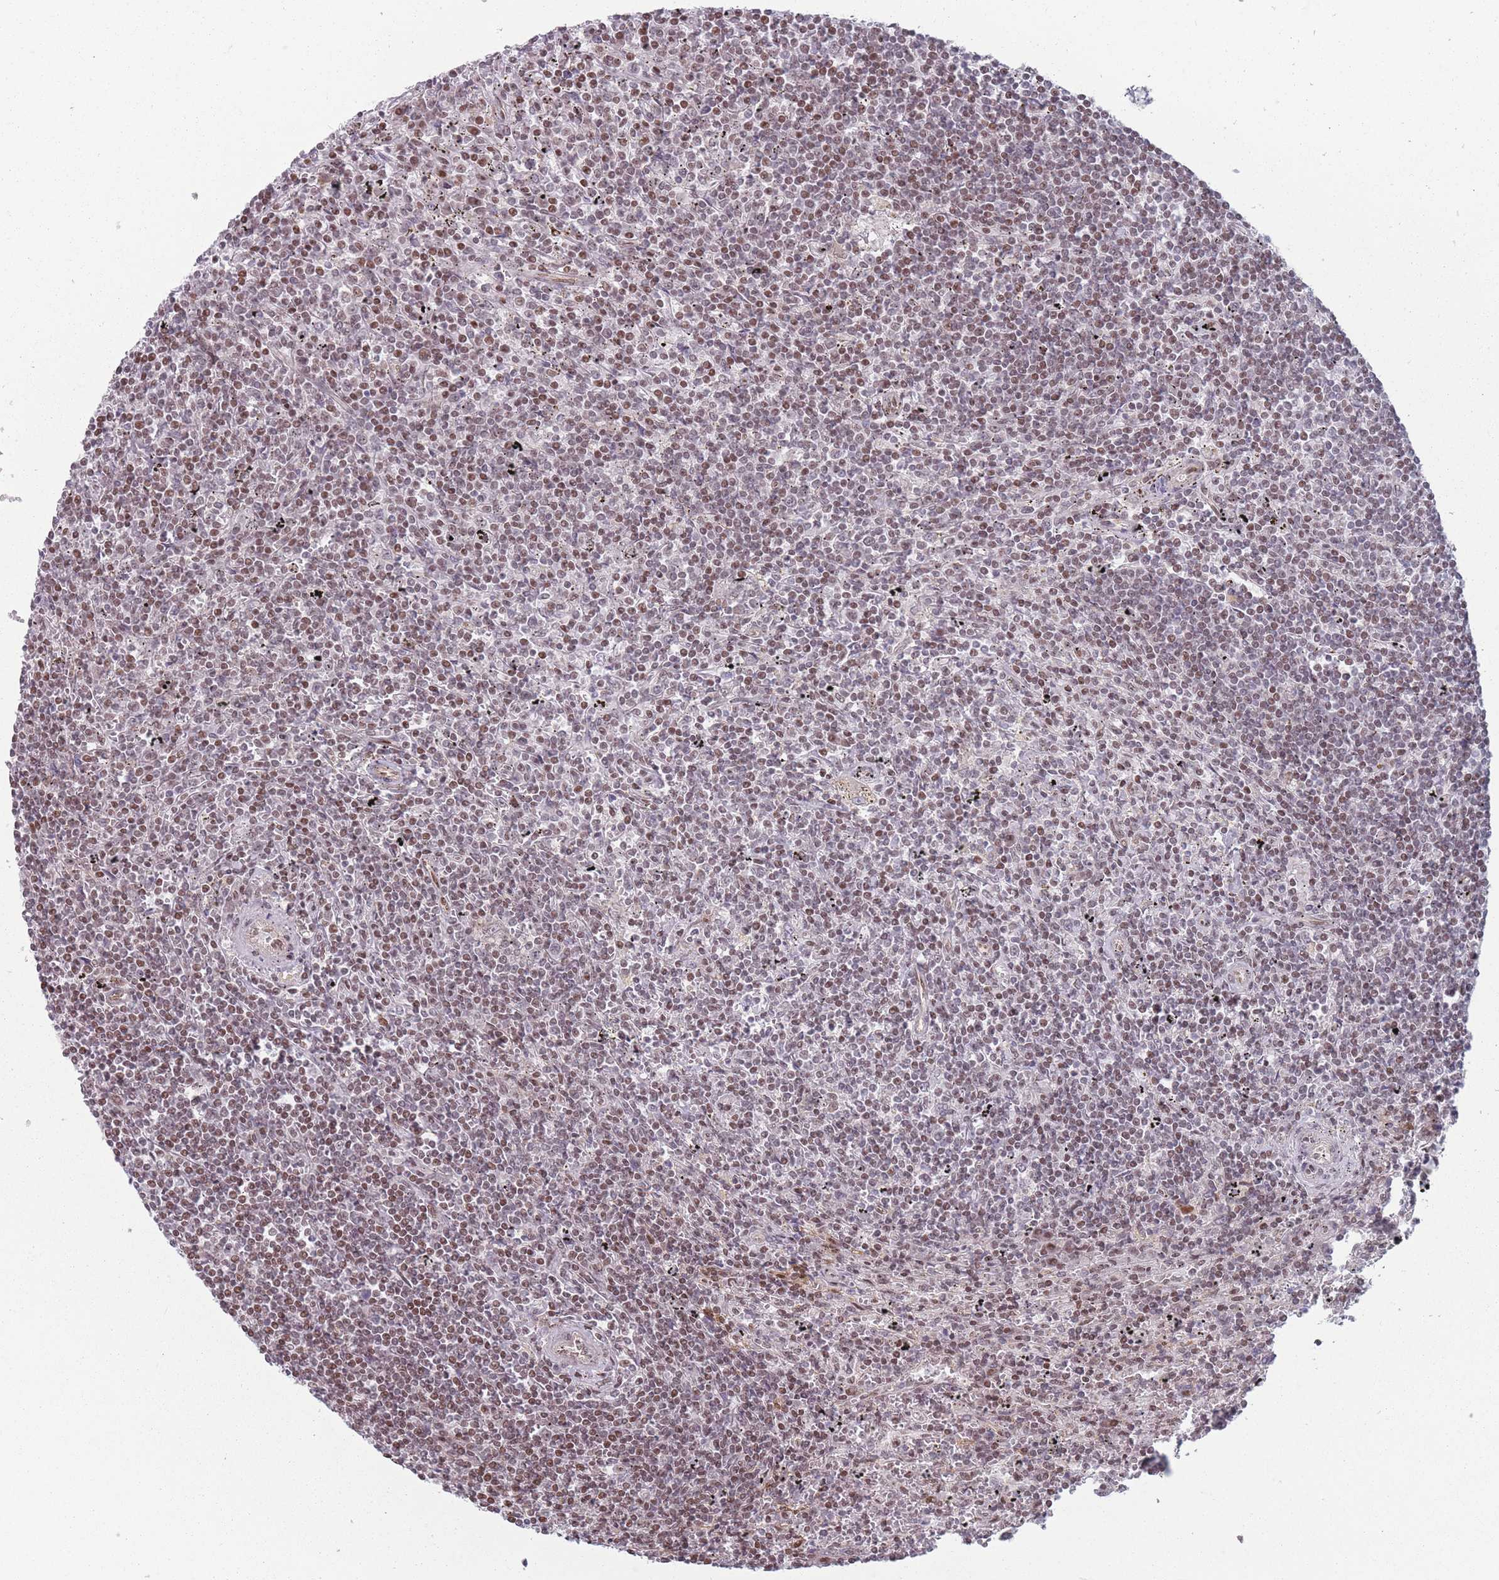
{"staining": {"intensity": "moderate", "quantity": "25%-75%", "location": "nuclear"}, "tissue": "lymphoma", "cell_type": "Tumor cells", "image_type": "cancer", "snomed": [{"axis": "morphology", "description": "Malignant lymphoma, non-Hodgkin's type, Low grade"}, {"axis": "topography", "description": "Spleen"}], "caption": "IHC (DAB (3,3'-diaminobenzidine)) staining of lymphoma exhibits moderate nuclear protein staining in approximately 25%-75% of tumor cells. Nuclei are stained in blue.", "gene": "SH3BGRL2", "patient": {"sex": "male", "age": 76}}